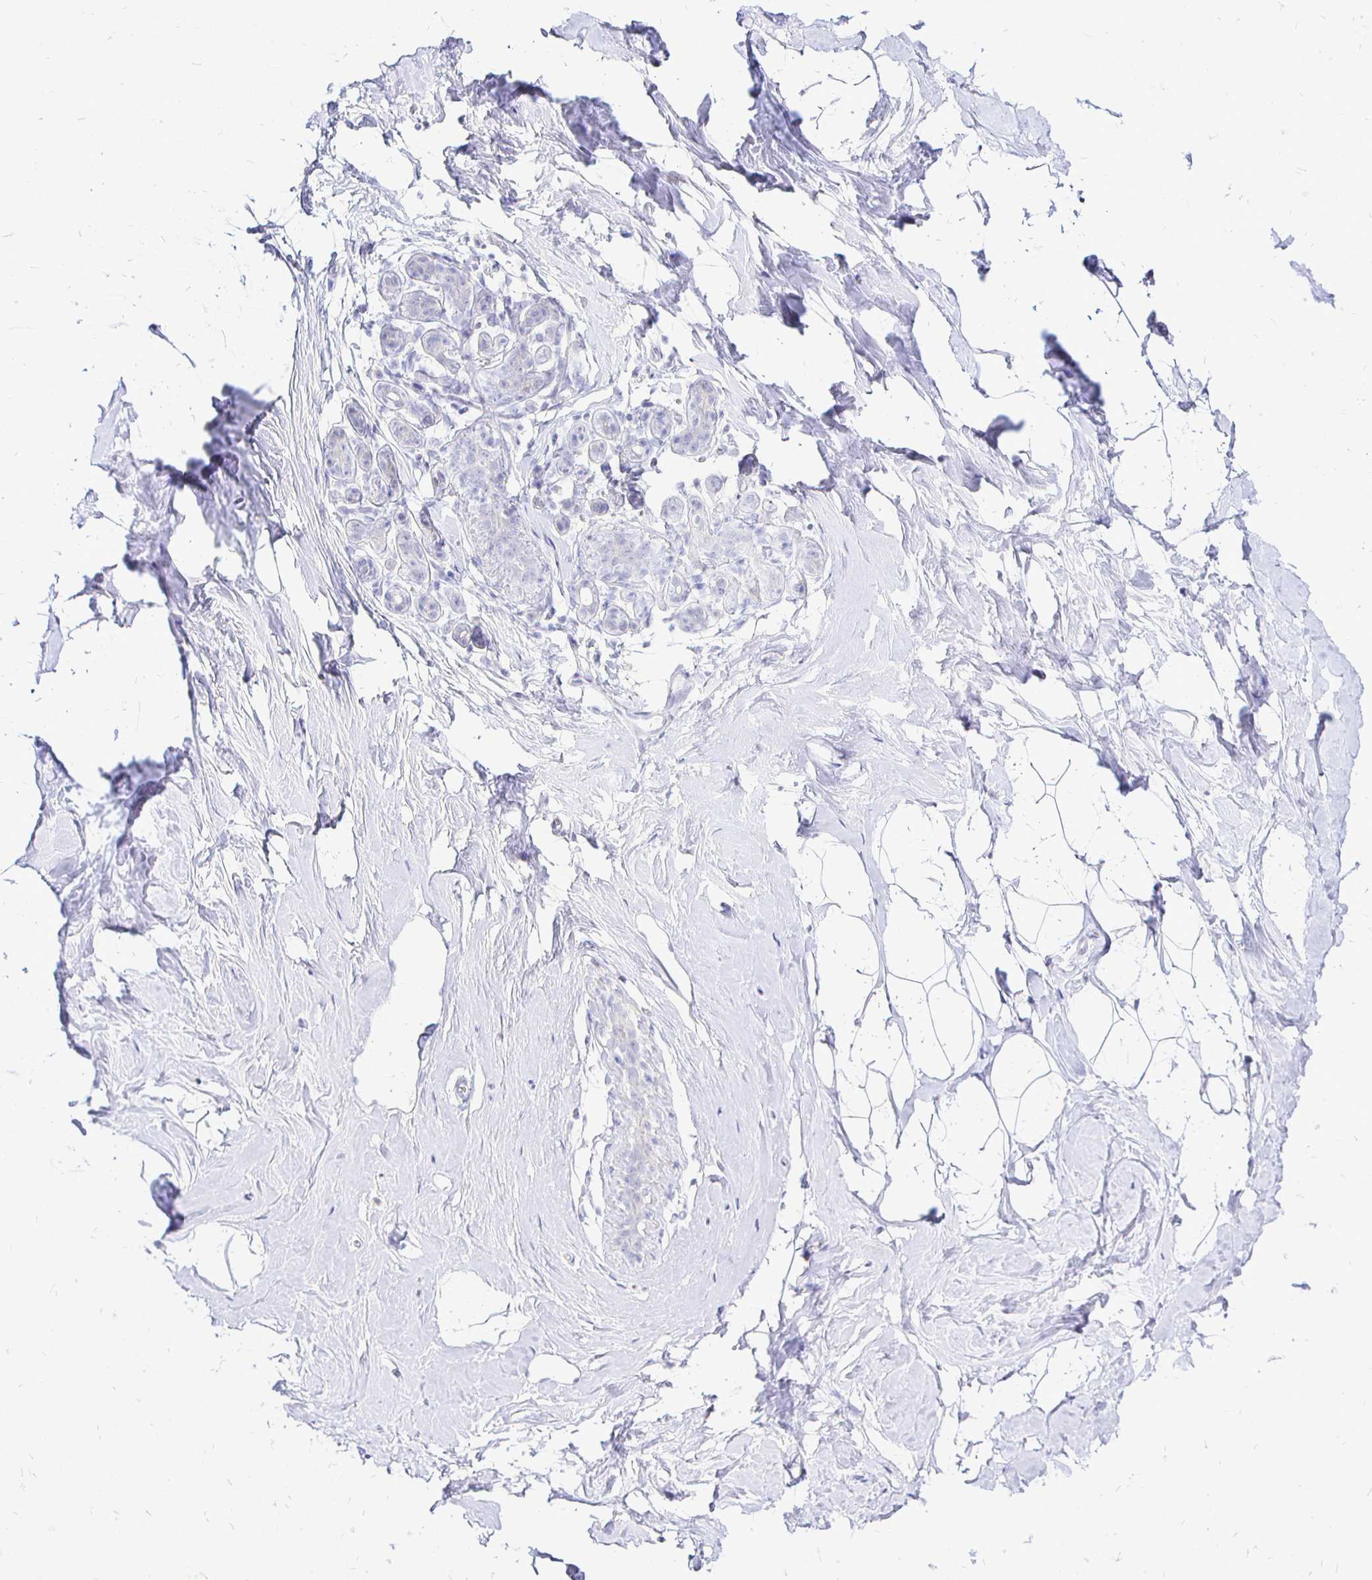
{"staining": {"intensity": "negative", "quantity": "none", "location": "none"}, "tissue": "breast", "cell_type": "Adipocytes", "image_type": "normal", "snomed": [{"axis": "morphology", "description": "Normal tissue, NOS"}, {"axis": "topography", "description": "Breast"}], "caption": "A histopathology image of breast stained for a protein exhibits no brown staining in adipocytes.", "gene": "IRGC", "patient": {"sex": "female", "age": 32}}